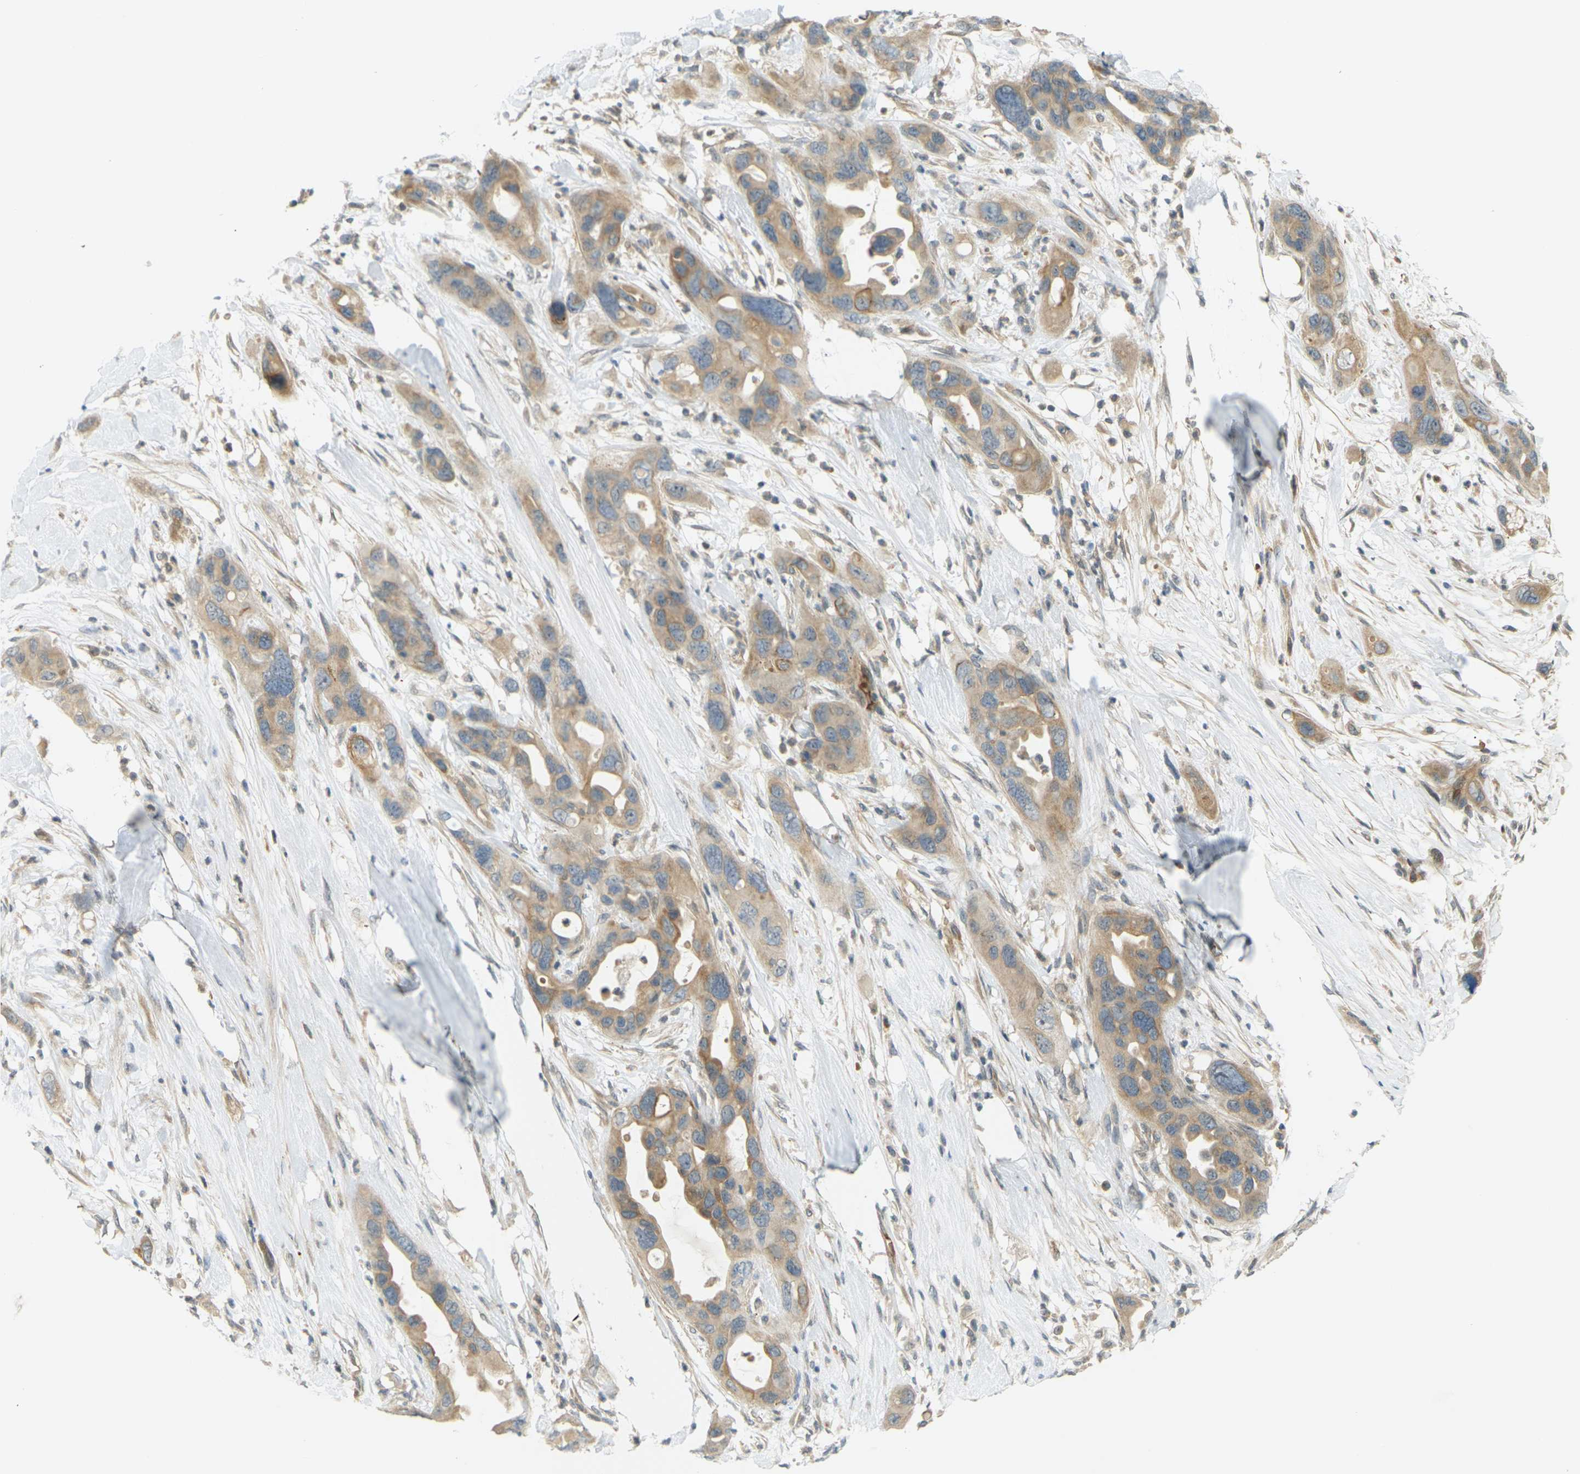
{"staining": {"intensity": "moderate", "quantity": ">75%", "location": "cytoplasmic/membranous"}, "tissue": "pancreatic cancer", "cell_type": "Tumor cells", "image_type": "cancer", "snomed": [{"axis": "morphology", "description": "Adenocarcinoma, NOS"}, {"axis": "topography", "description": "Pancreas"}], "caption": "Immunohistochemical staining of human pancreatic cancer demonstrates moderate cytoplasmic/membranous protein expression in about >75% of tumor cells.", "gene": "SOCS6", "patient": {"sex": "female", "age": 71}}